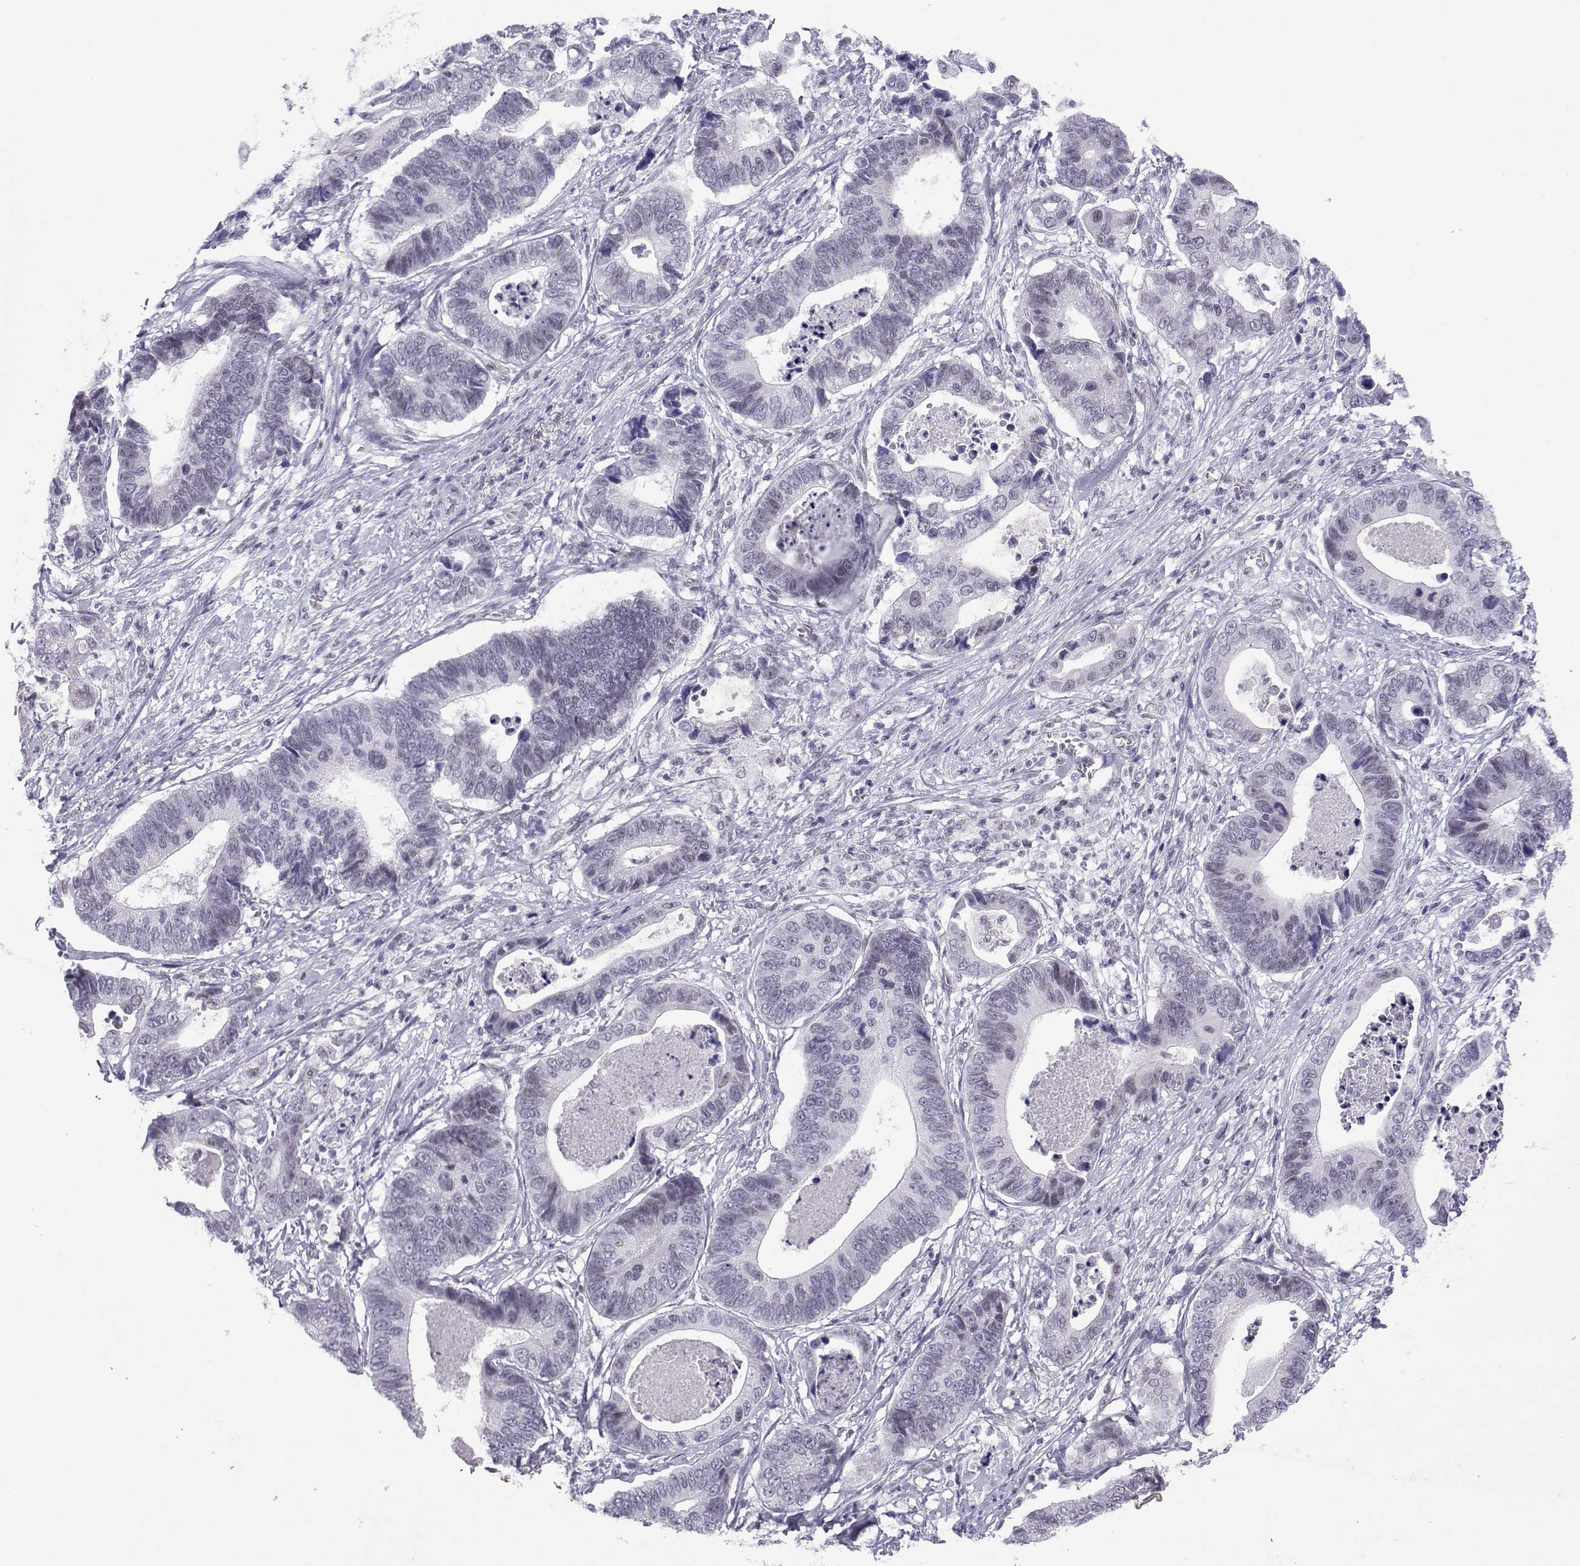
{"staining": {"intensity": "weak", "quantity": "<25%", "location": "nuclear"}, "tissue": "stomach cancer", "cell_type": "Tumor cells", "image_type": "cancer", "snomed": [{"axis": "morphology", "description": "Adenocarcinoma, NOS"}, {"axis": "topography", "description": "Stomach"}], "caption": "High power microscopy micrograph of an IHC photomicrograph of adenocarcinoma (stomach), revealing no significant staining in tumor cells.", "gene": "LORICRIN", "patient": {"sex": "male", "age": 84}}